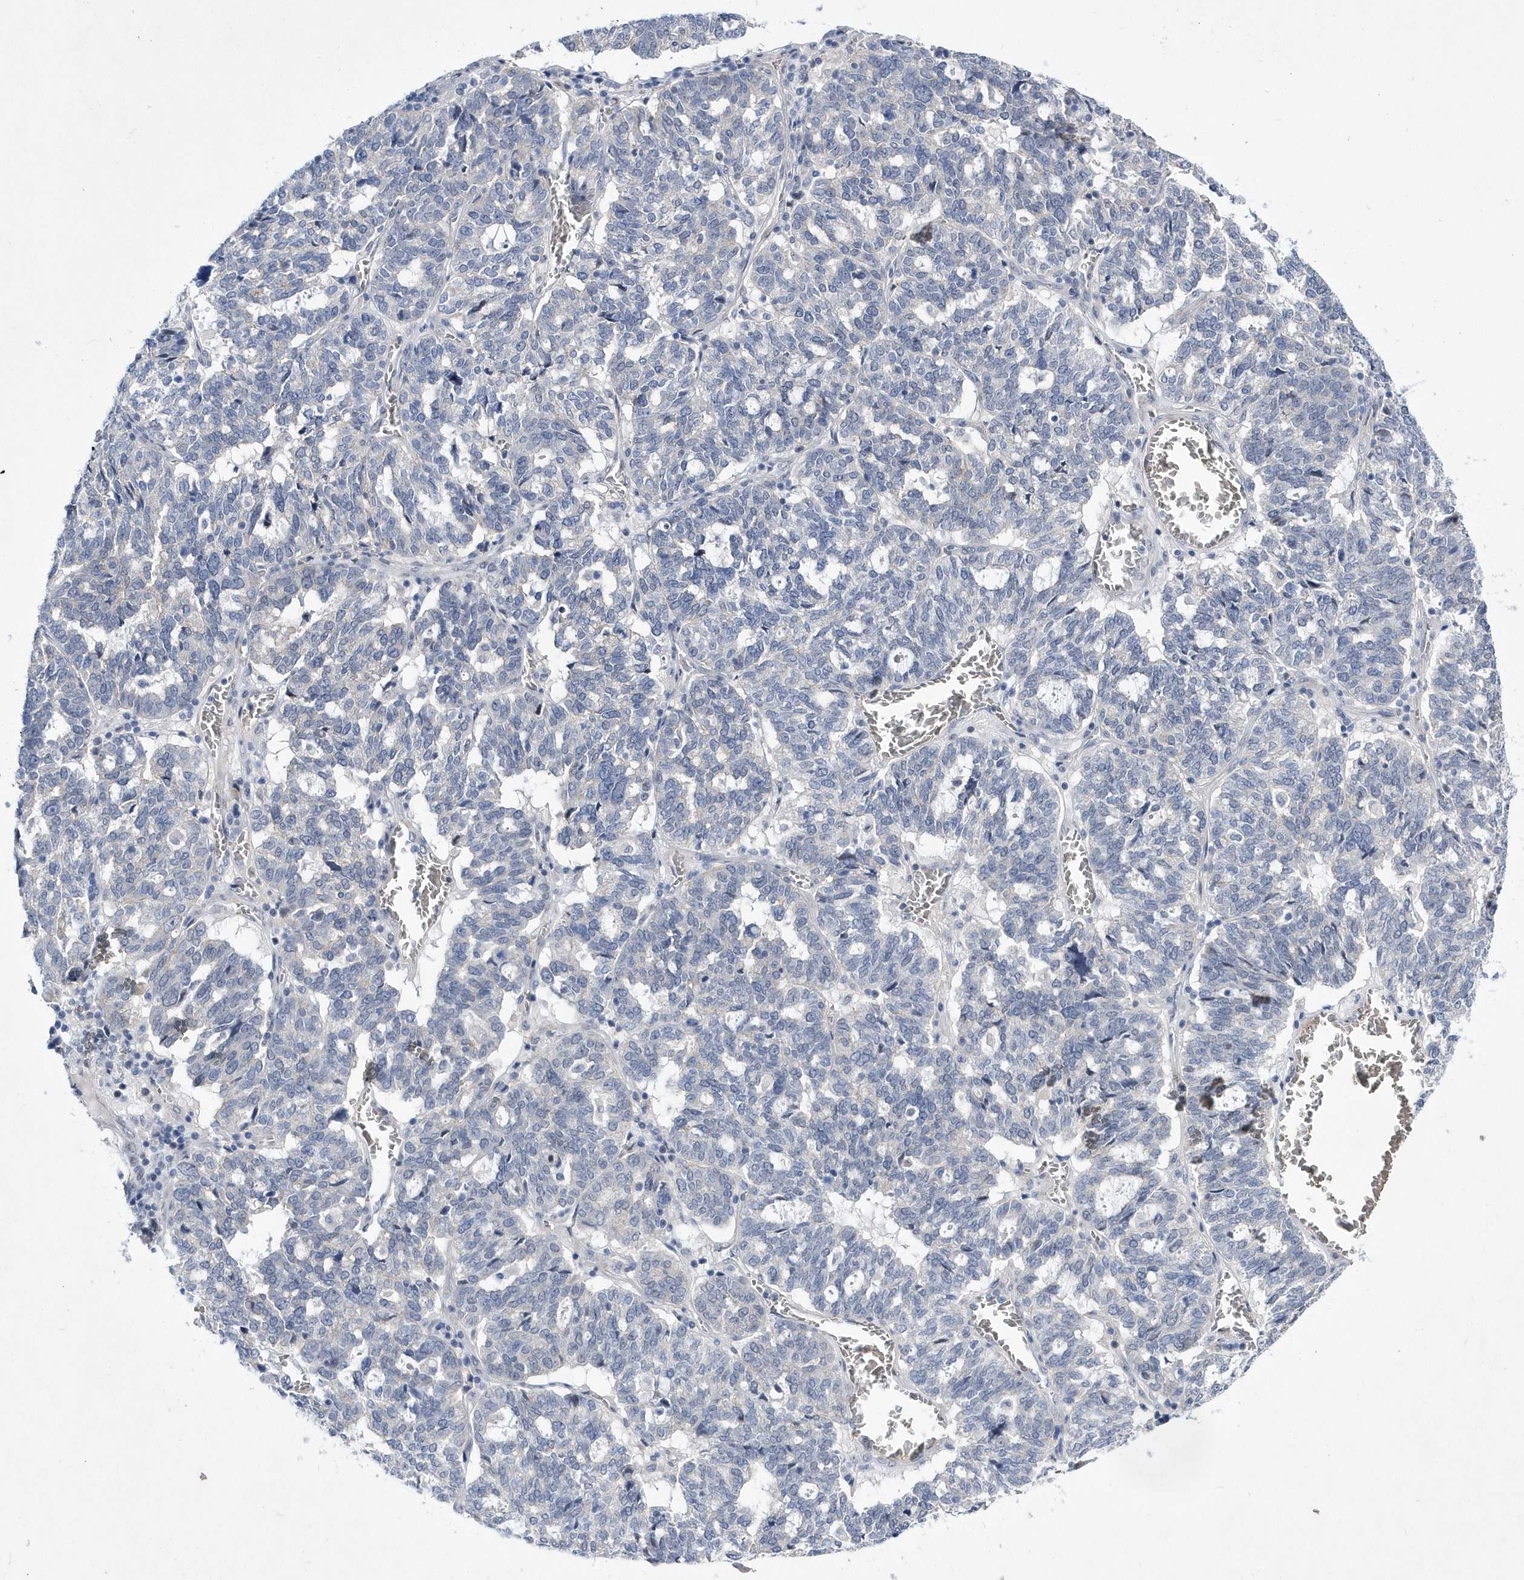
{"staining": {"intensity": "negative", "quantity": "none", "location": "none"}, "tissue": "ovarian cancer", "cell_type": "Tumor cells", "image_type": "cancer", "snomed": [{"axis": "morphology", "description": "Cystadenocarcinoma, serous, NOS"}, {"axis": "topography", "description": "Ovary"}], "caption": "Ovarian serous cystadenocarcinoma was stained to show a protein in brown. There is no significant positivity in tumor cells. The staining was performed using DAB to visualize the protein expression in brown, while the nuclei were stained in blue with hematoxylin (Magnification: 20x).", "gene": "ZNF875", "patient": {"sex": "female", "age": 59}}